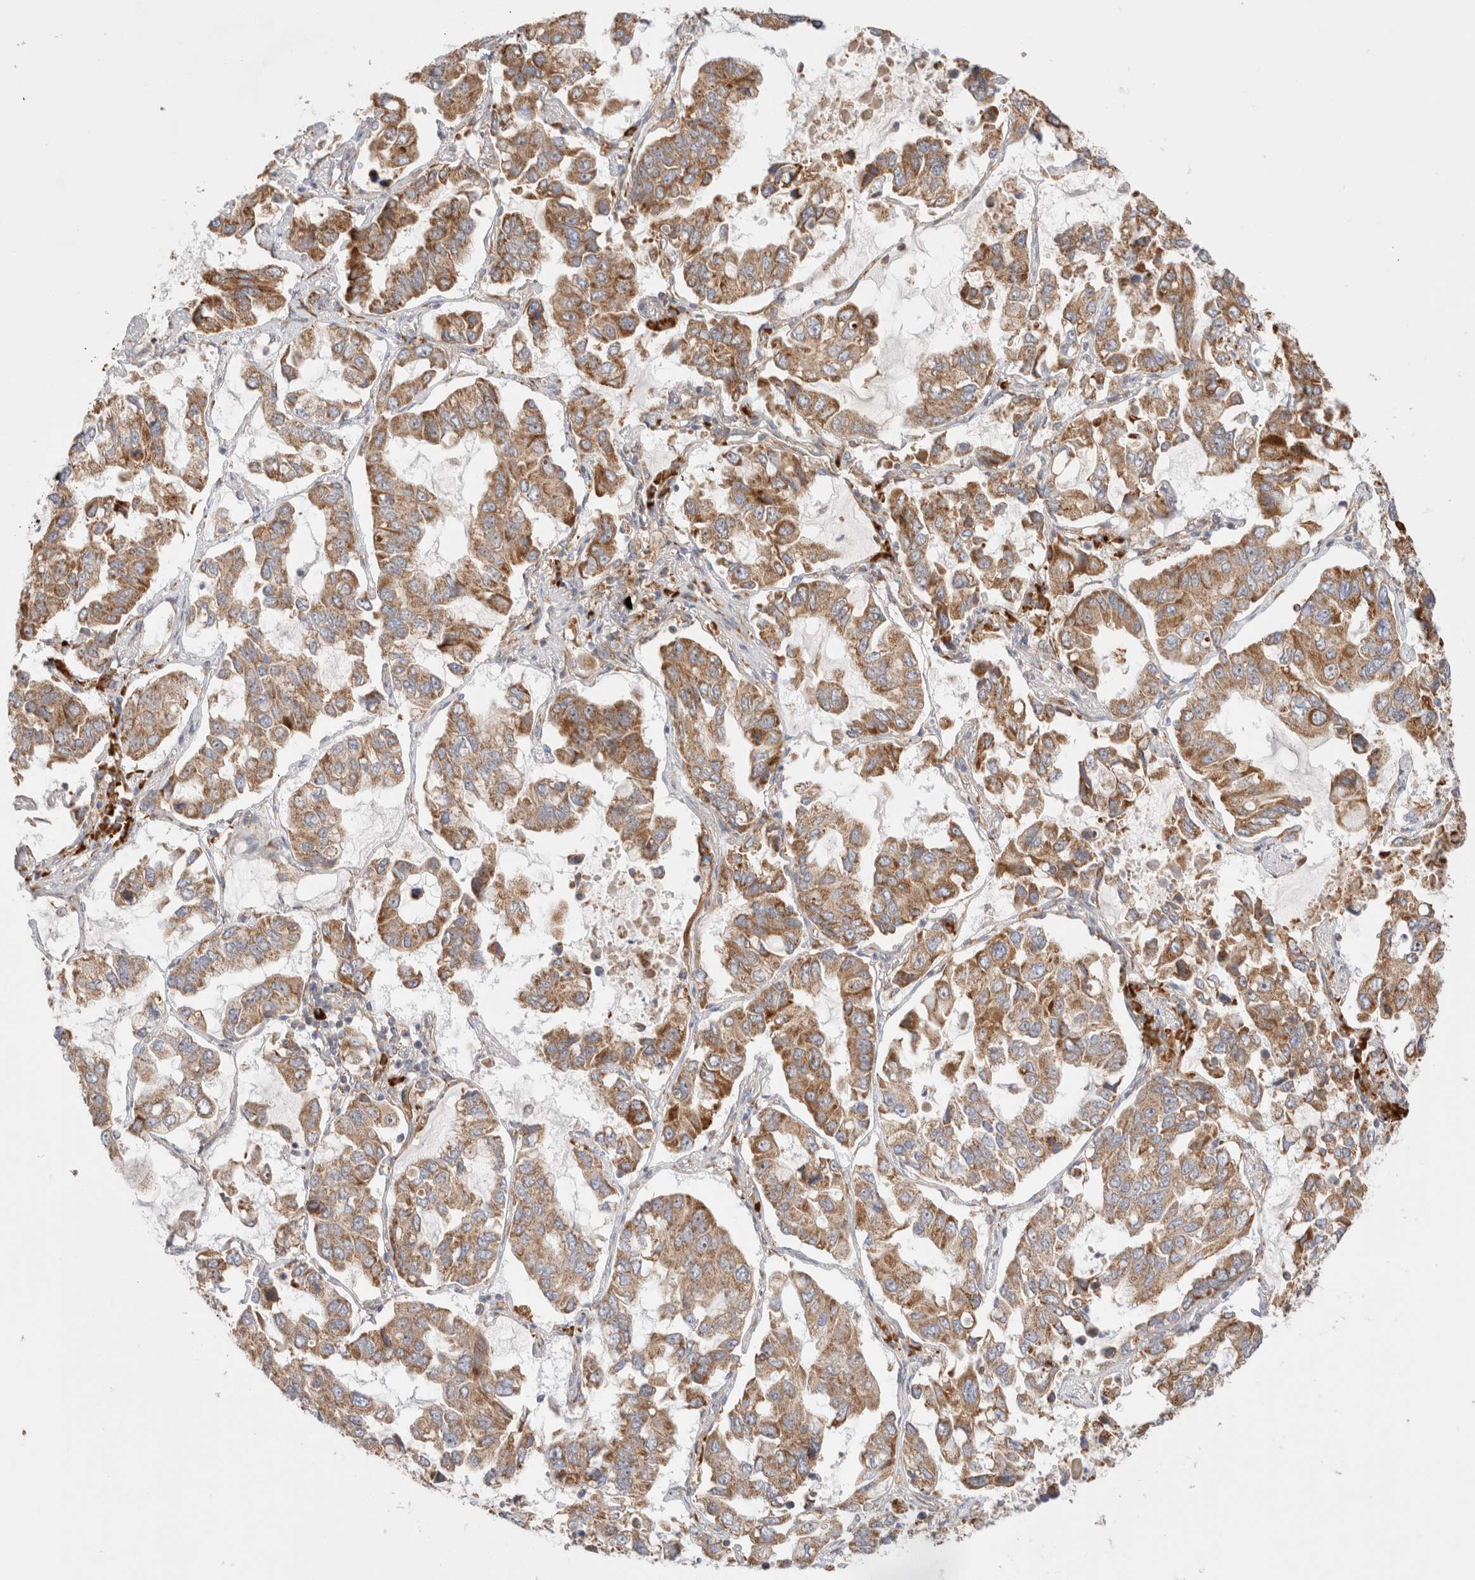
{"staining": {"intensity": "moderate", "quantity": ">75%", "location": "cytoplasmic/membranous"}, "tissue": "lung cancer", "cell_type": "Tumor cells", "image_type": "cancer", "snomed": [{"axis": "morphology", "description": "Adenocarcinoma, NOS"}, {"axis": "topography", "description": "Lung"}], "caption": "This histopathology image reveals IHC staining of human lung adenocarcinoma, with medium moderate cytoplasmic/membranous expression in about >75% of tumor cells.", "gene": "UTS2B", "patient": {"sex": "male", "age": 64}}